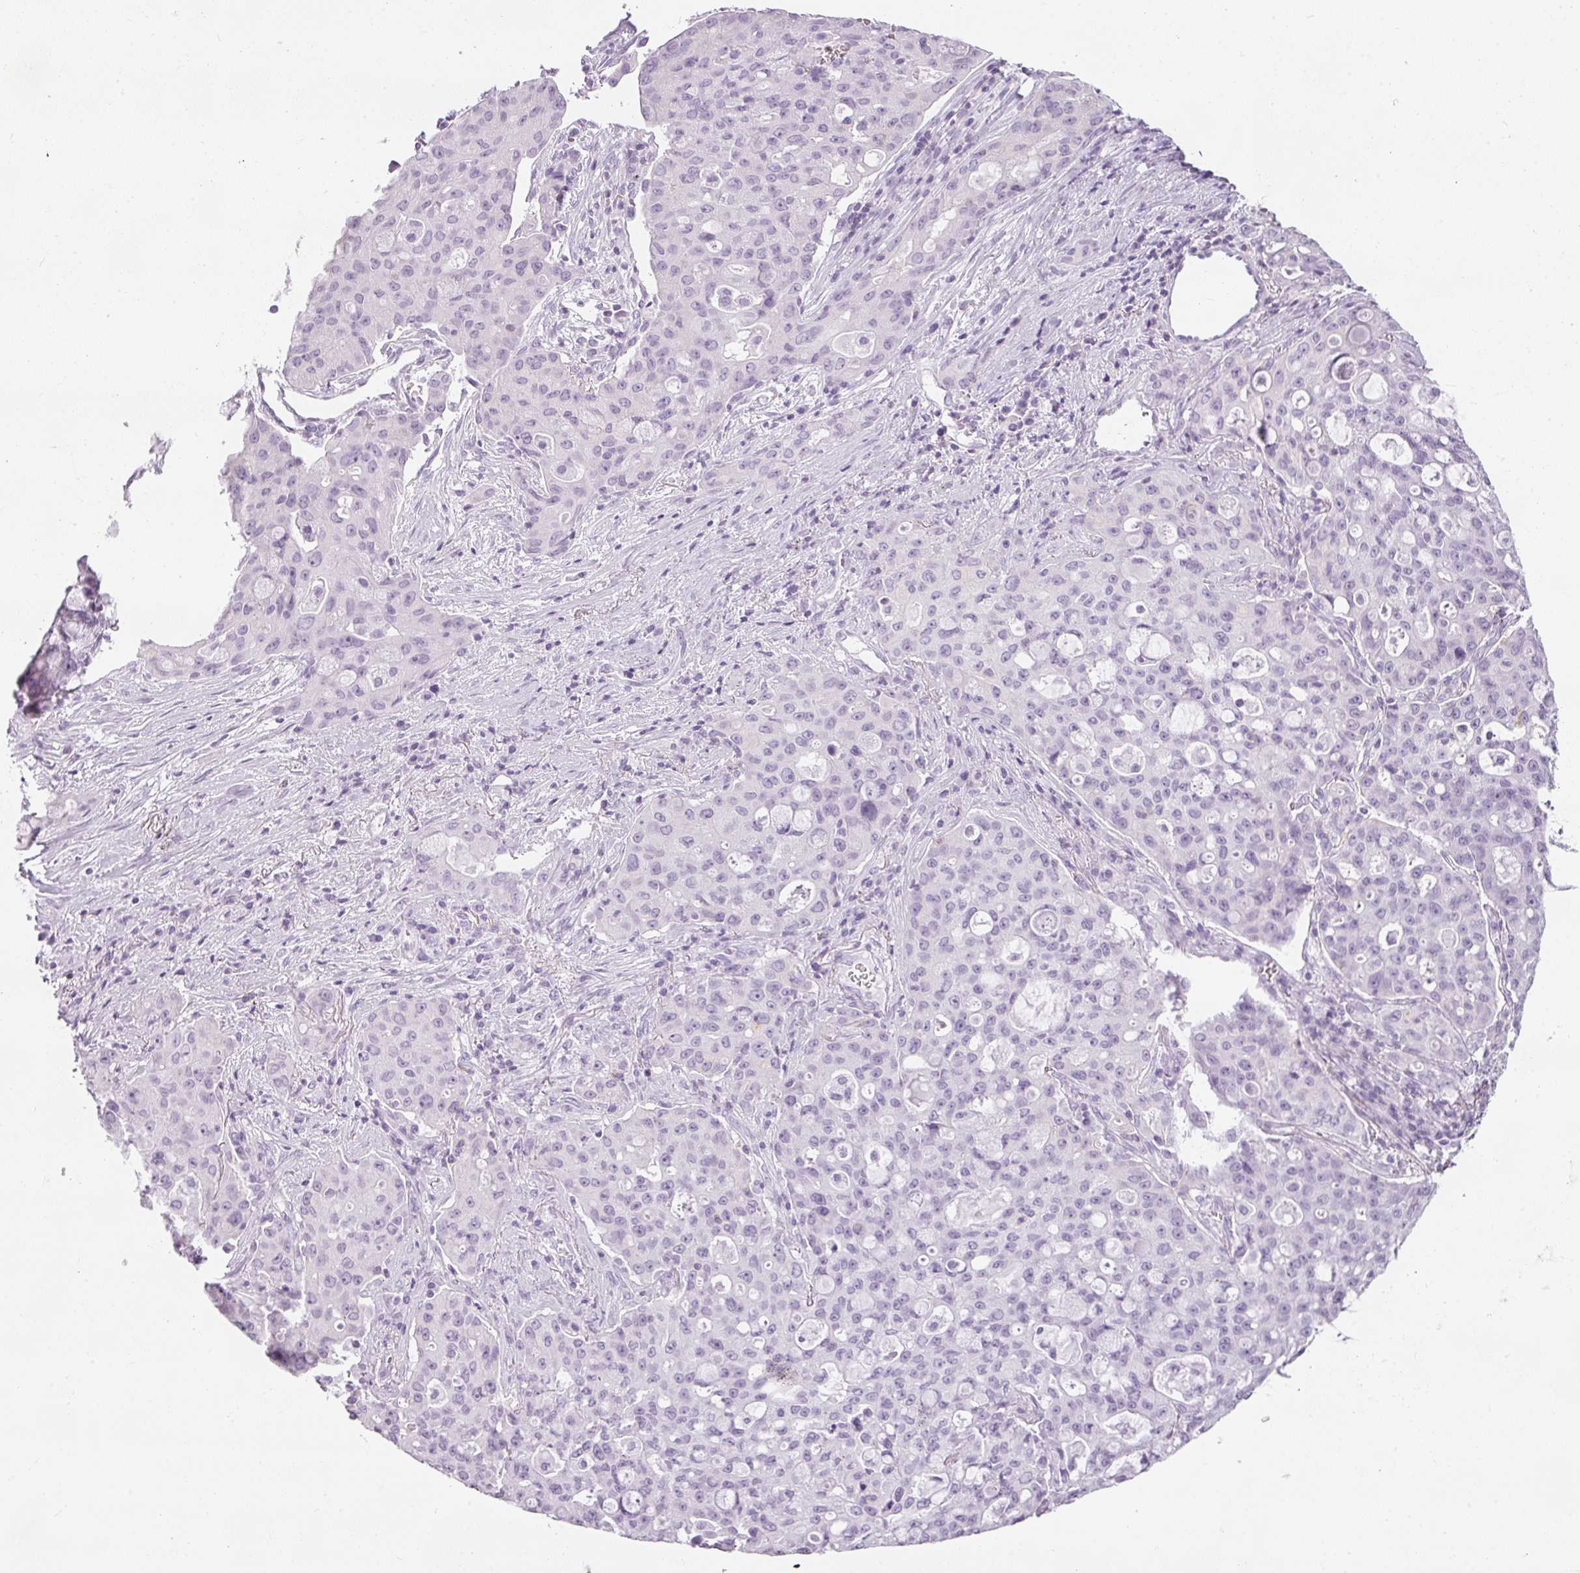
{"staining": {"intensity": "negative", "quantity": "none", "location": "none"}, "tissue": "lung cancer", "cell_type": "Tumor cells", "image_type": "cancer", "snomed": [{"axis": "morphology", "description": "Adenocarcinoma, NOS"}, {"axis": "topography", "description": "Lung"}], "caption": "Tumor cells are negative for brown protein staining in lung adenocarcinoma.", "gene": "TMEM42", "patient": {"sex": "female", "age": 44}}